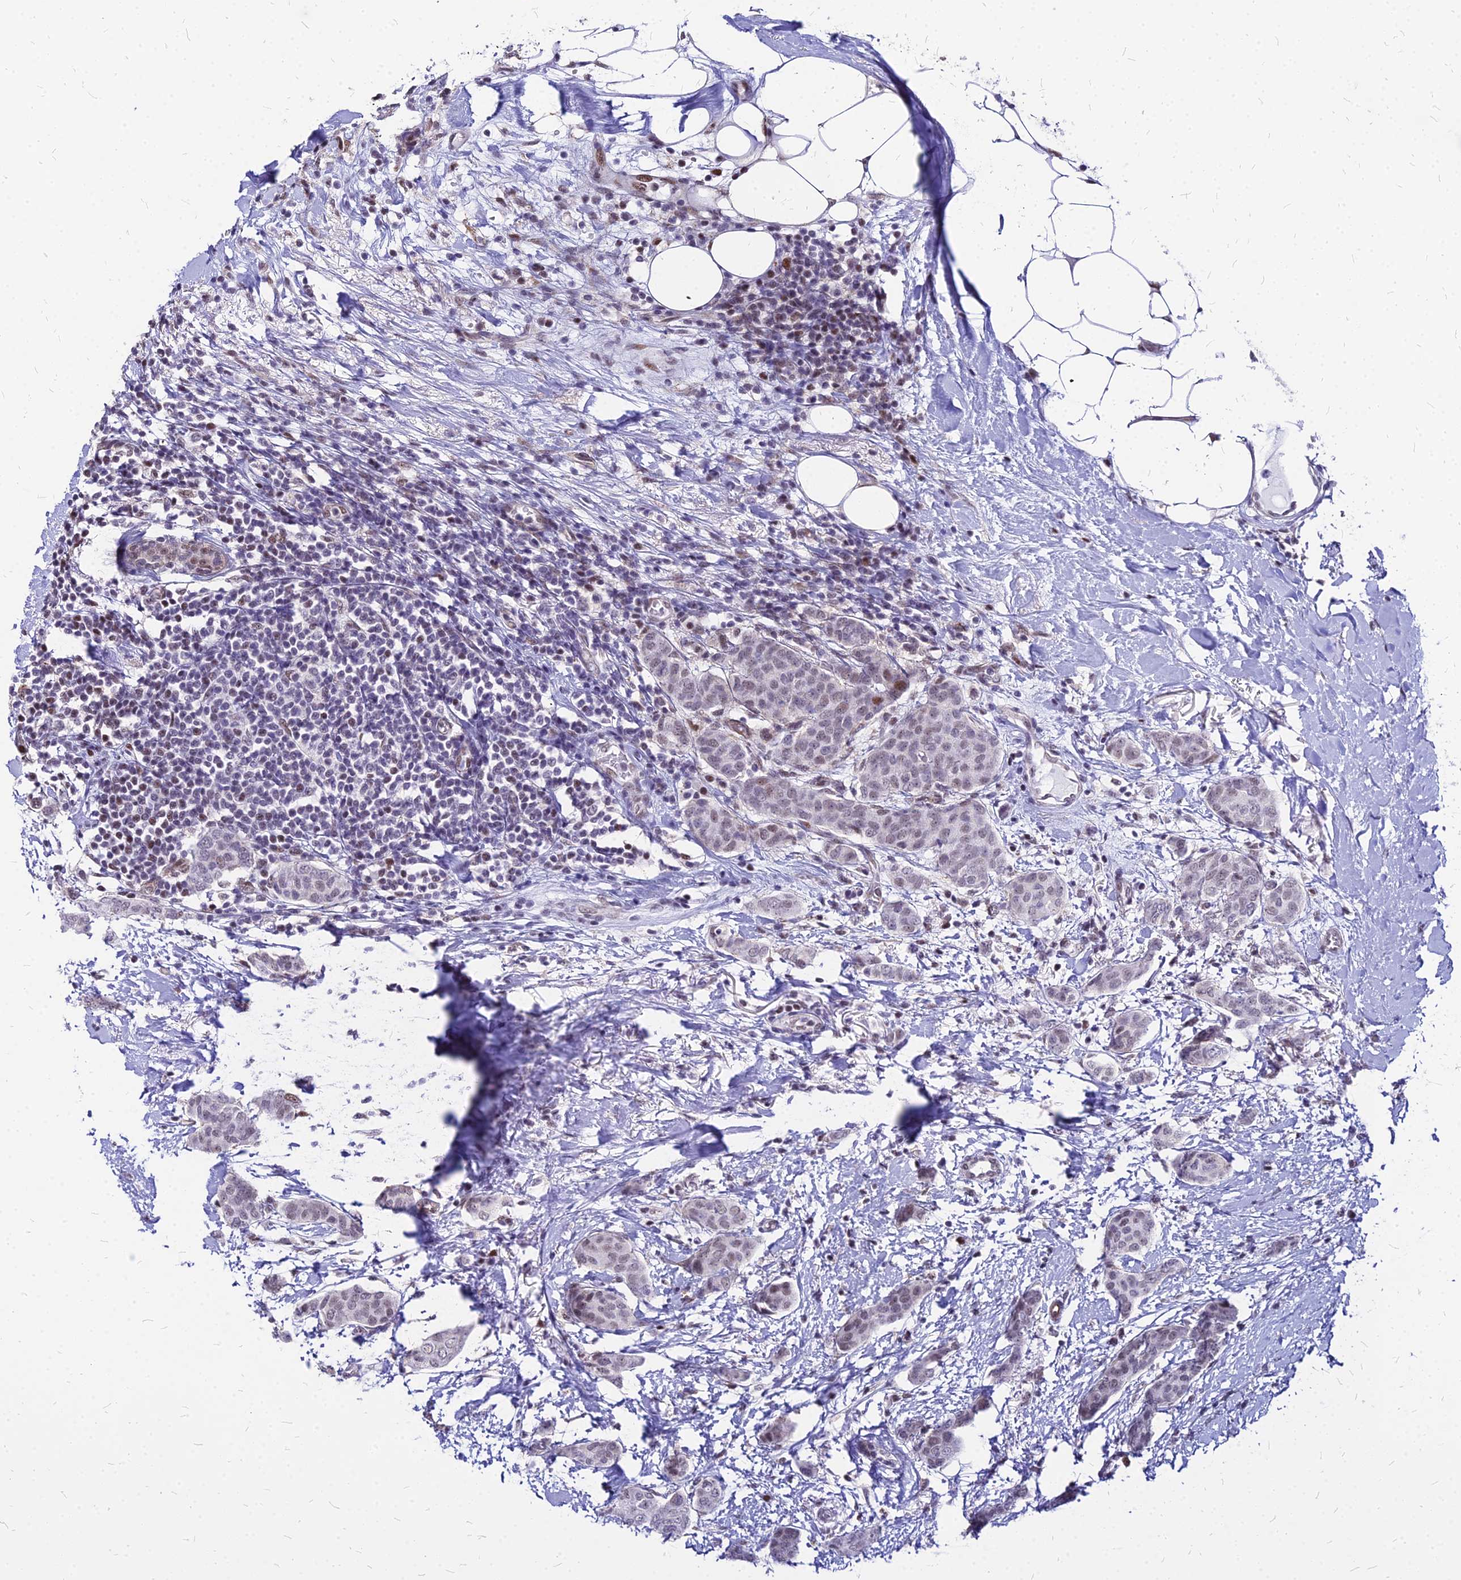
{"staining": {"intensity": "moderate", "quantity": "<25%", "location": "nuclear"}, "tissue": "breast cancer", "cell_type": "Tumor cells", "image_type": "cancer", "snomed": [{"axis": "morphology", "description": "Duct carcinoma"}, {"axis": "topography", "description": "Breast"}], "caption": "Breast intraductal carcinoma tissue demonstrates moderate nuclear positivity in approximately <25% of tumor cells, visualized by immunohistochemistry. The protein is stained brown, and the nuclei are stained in blue (DAB IHC with brightfield microscopy, high magnification).", "gene": "FDX2", "patient": {"sex": "female", "age": 72}}